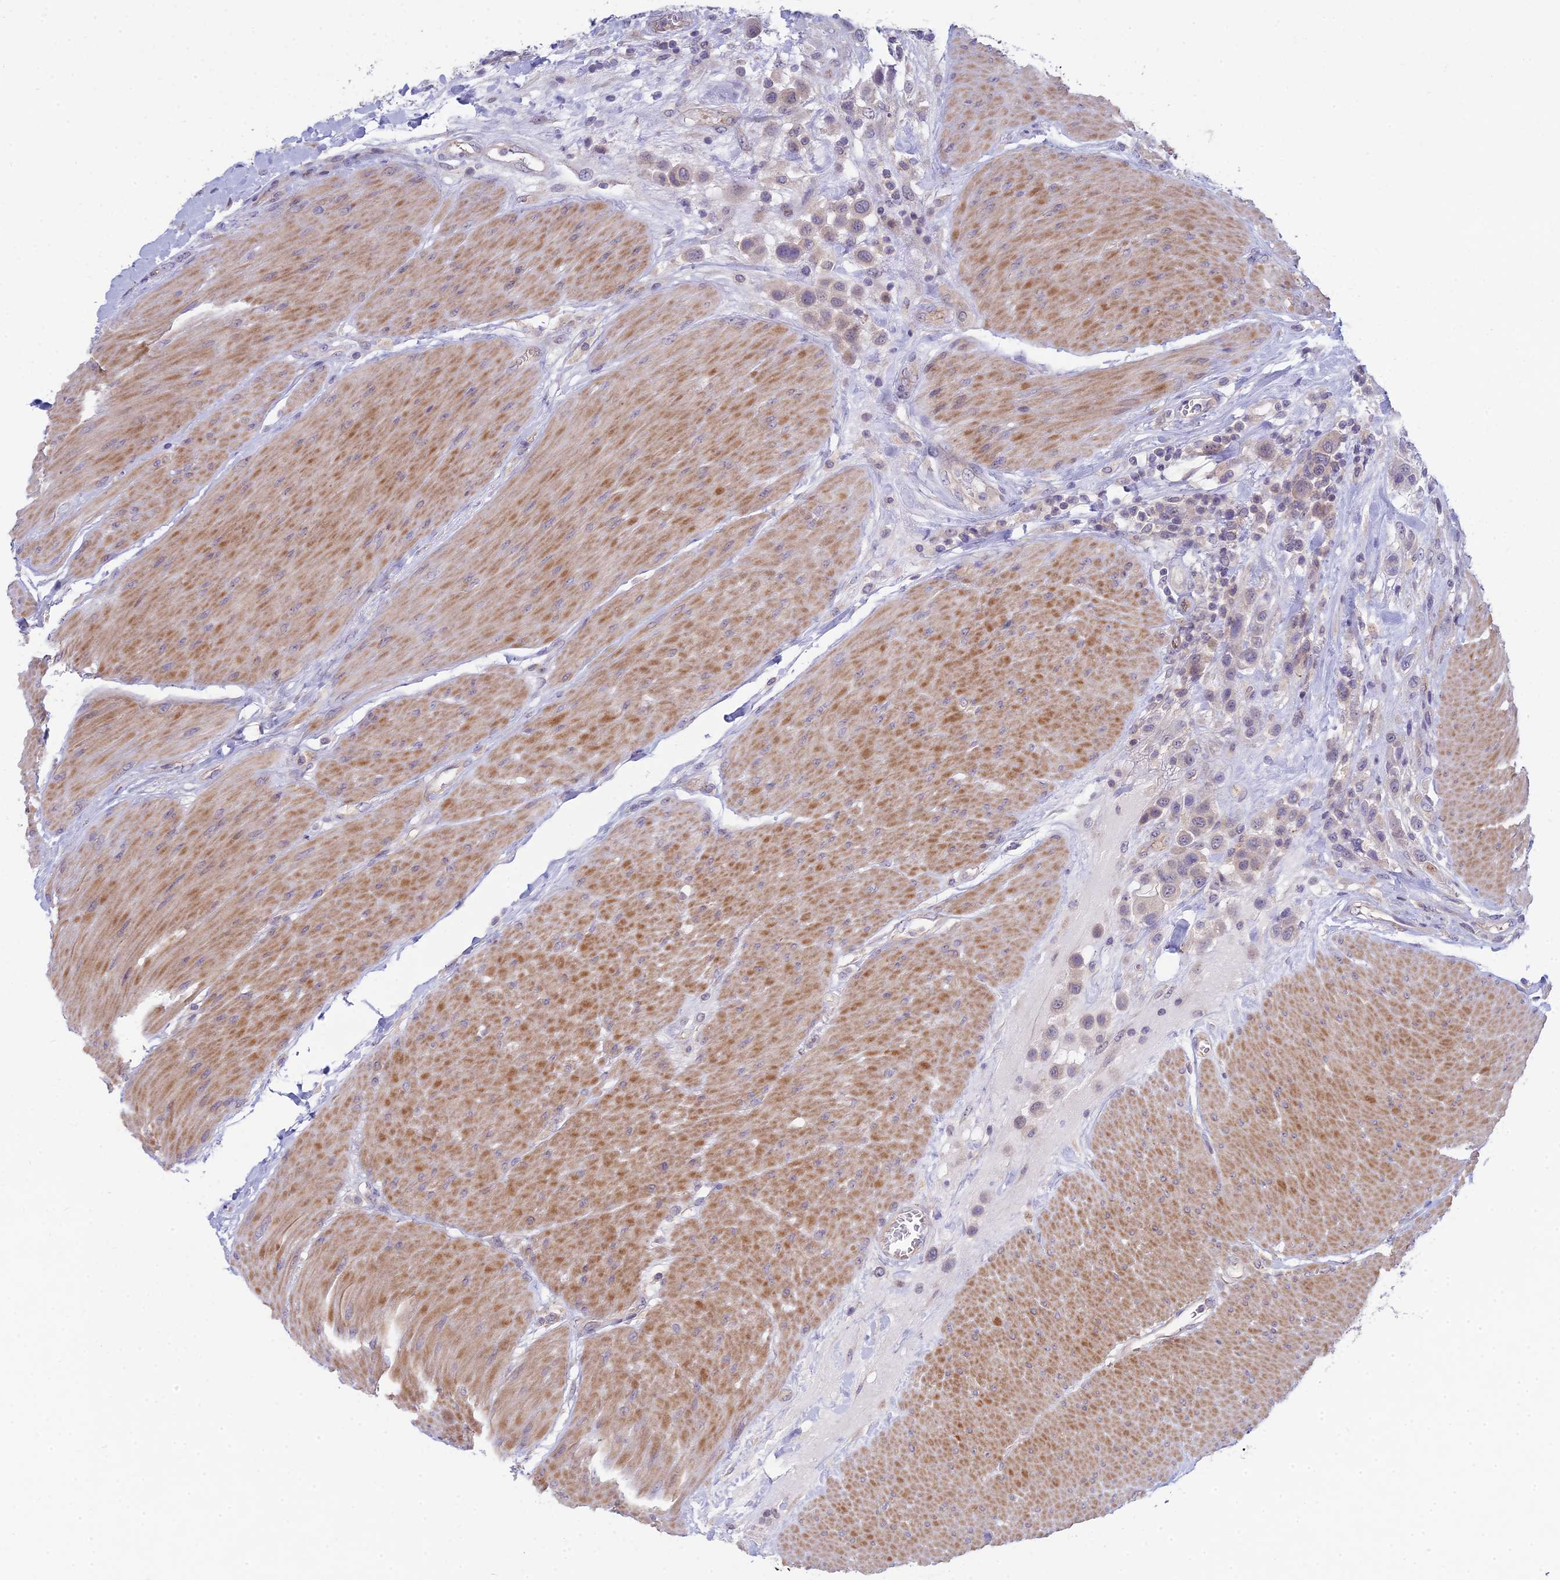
{"staining": {"intensity": "negative", "quantity": "none", "location": "none"}, "tissue": "urothelial cancer", "cell_type": "Tumor cells", "image_type": "cancer", "snomed": [{"axis": "morphology", "description": "Urothelial carcinoma, High grade"}, {"axis": "topography", "description": "Urinary bladder"}], "caption": "The micrograph demonstrates no significant positivity in tumor cells of urothelial carcinoma (high-grade).", "gene": "METTL26", "patient": {"sex": "male", "age": 50}}